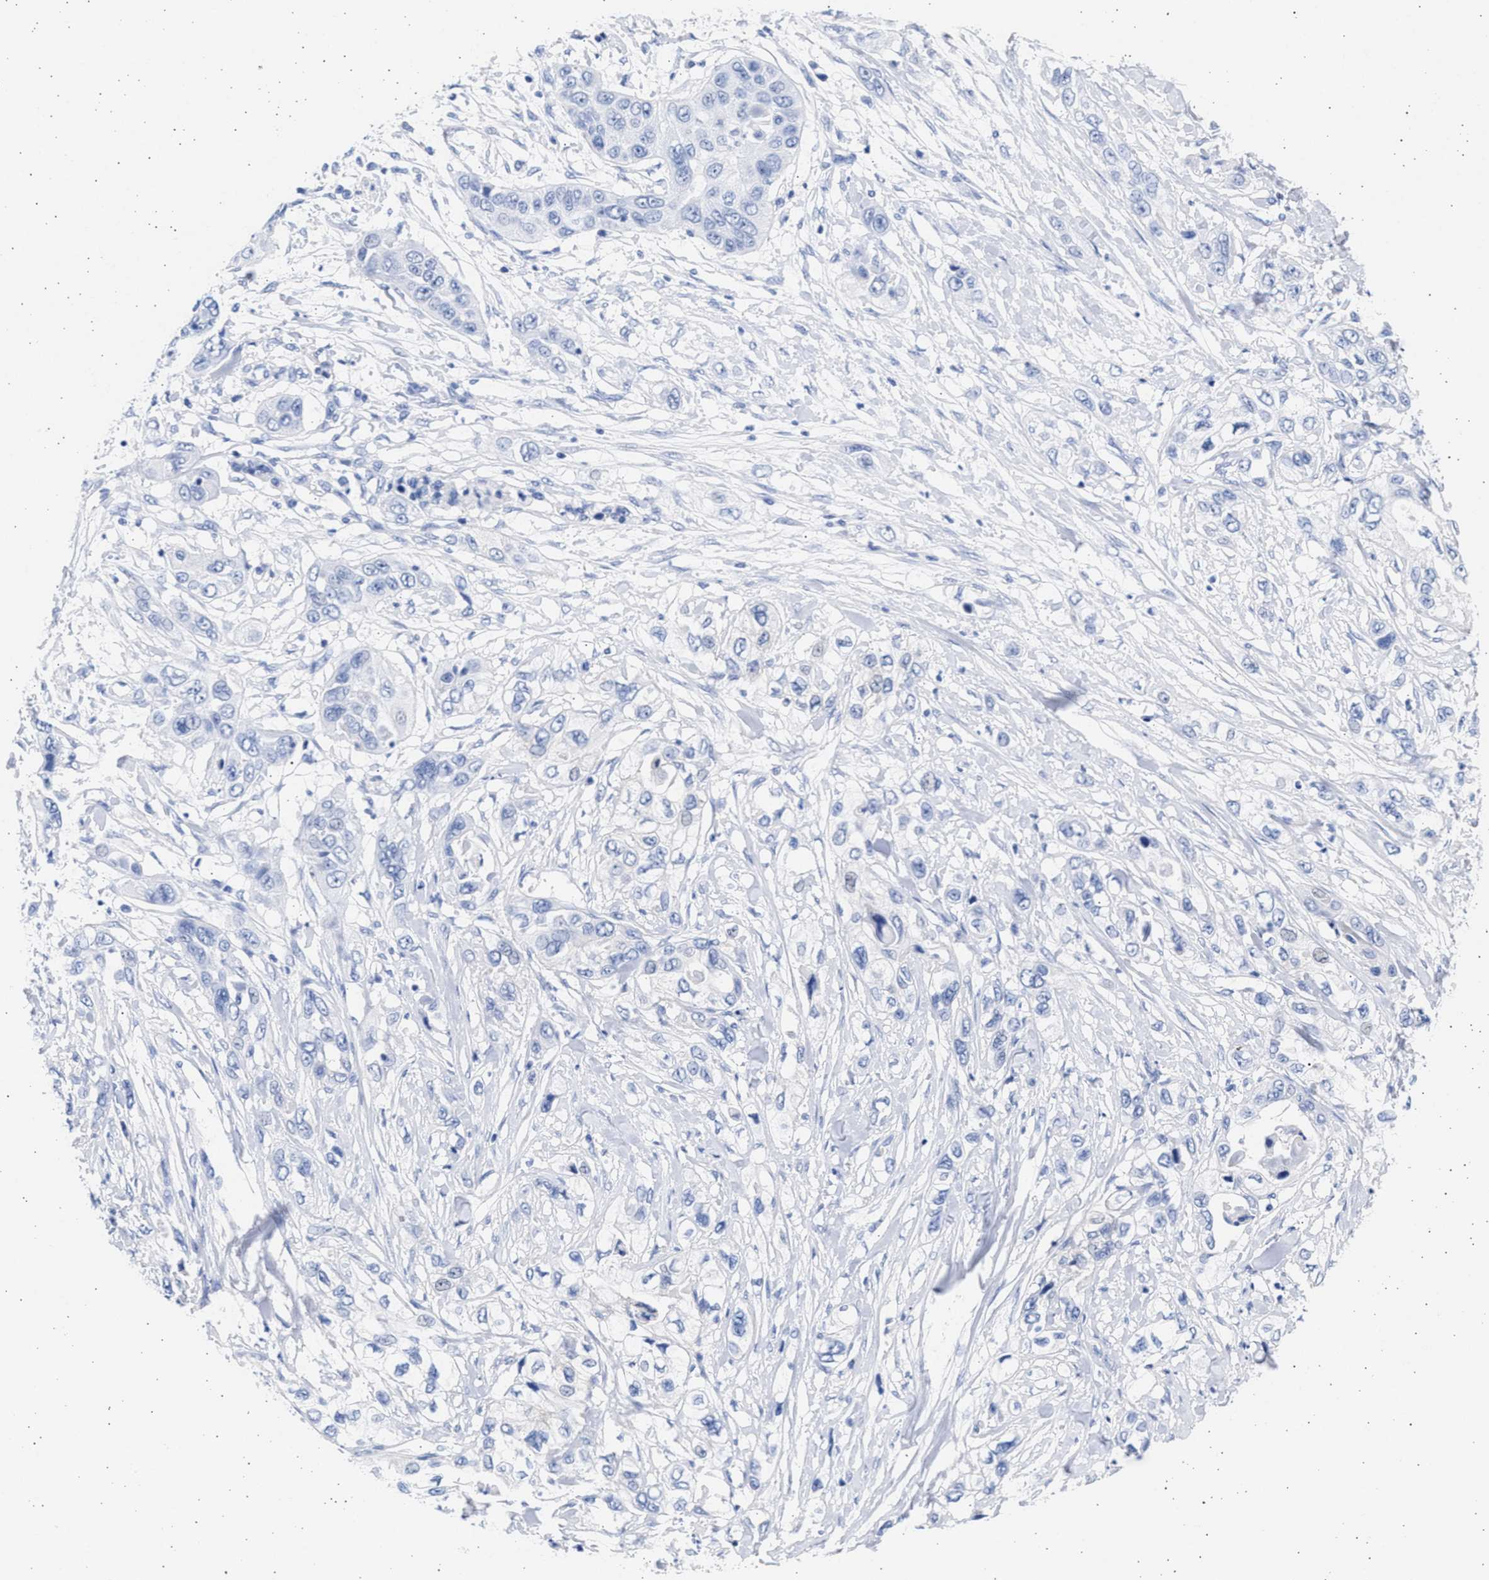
{"staining": {"intensity": "negative", "quantity": "none", "location": "none"}, "tissue": "pancreatic cancer", "cell_type": "Tumor cells", "image_type": "cancer", "snomed": [{"axis": "morphology", "description": "Adenocarcinoma, NOS"}, {"axis": "topography", "description": "Pancreas"}], "caption": "This micrograph is of pancreatic cancer stained with immunohistochemistry (IHC) to label a protein in brown with the nuclei are counter-stained blue. There is no expression in tumor cells.", "gene": "ALDOC", "patient": {"sex": "female", "age": 70}}